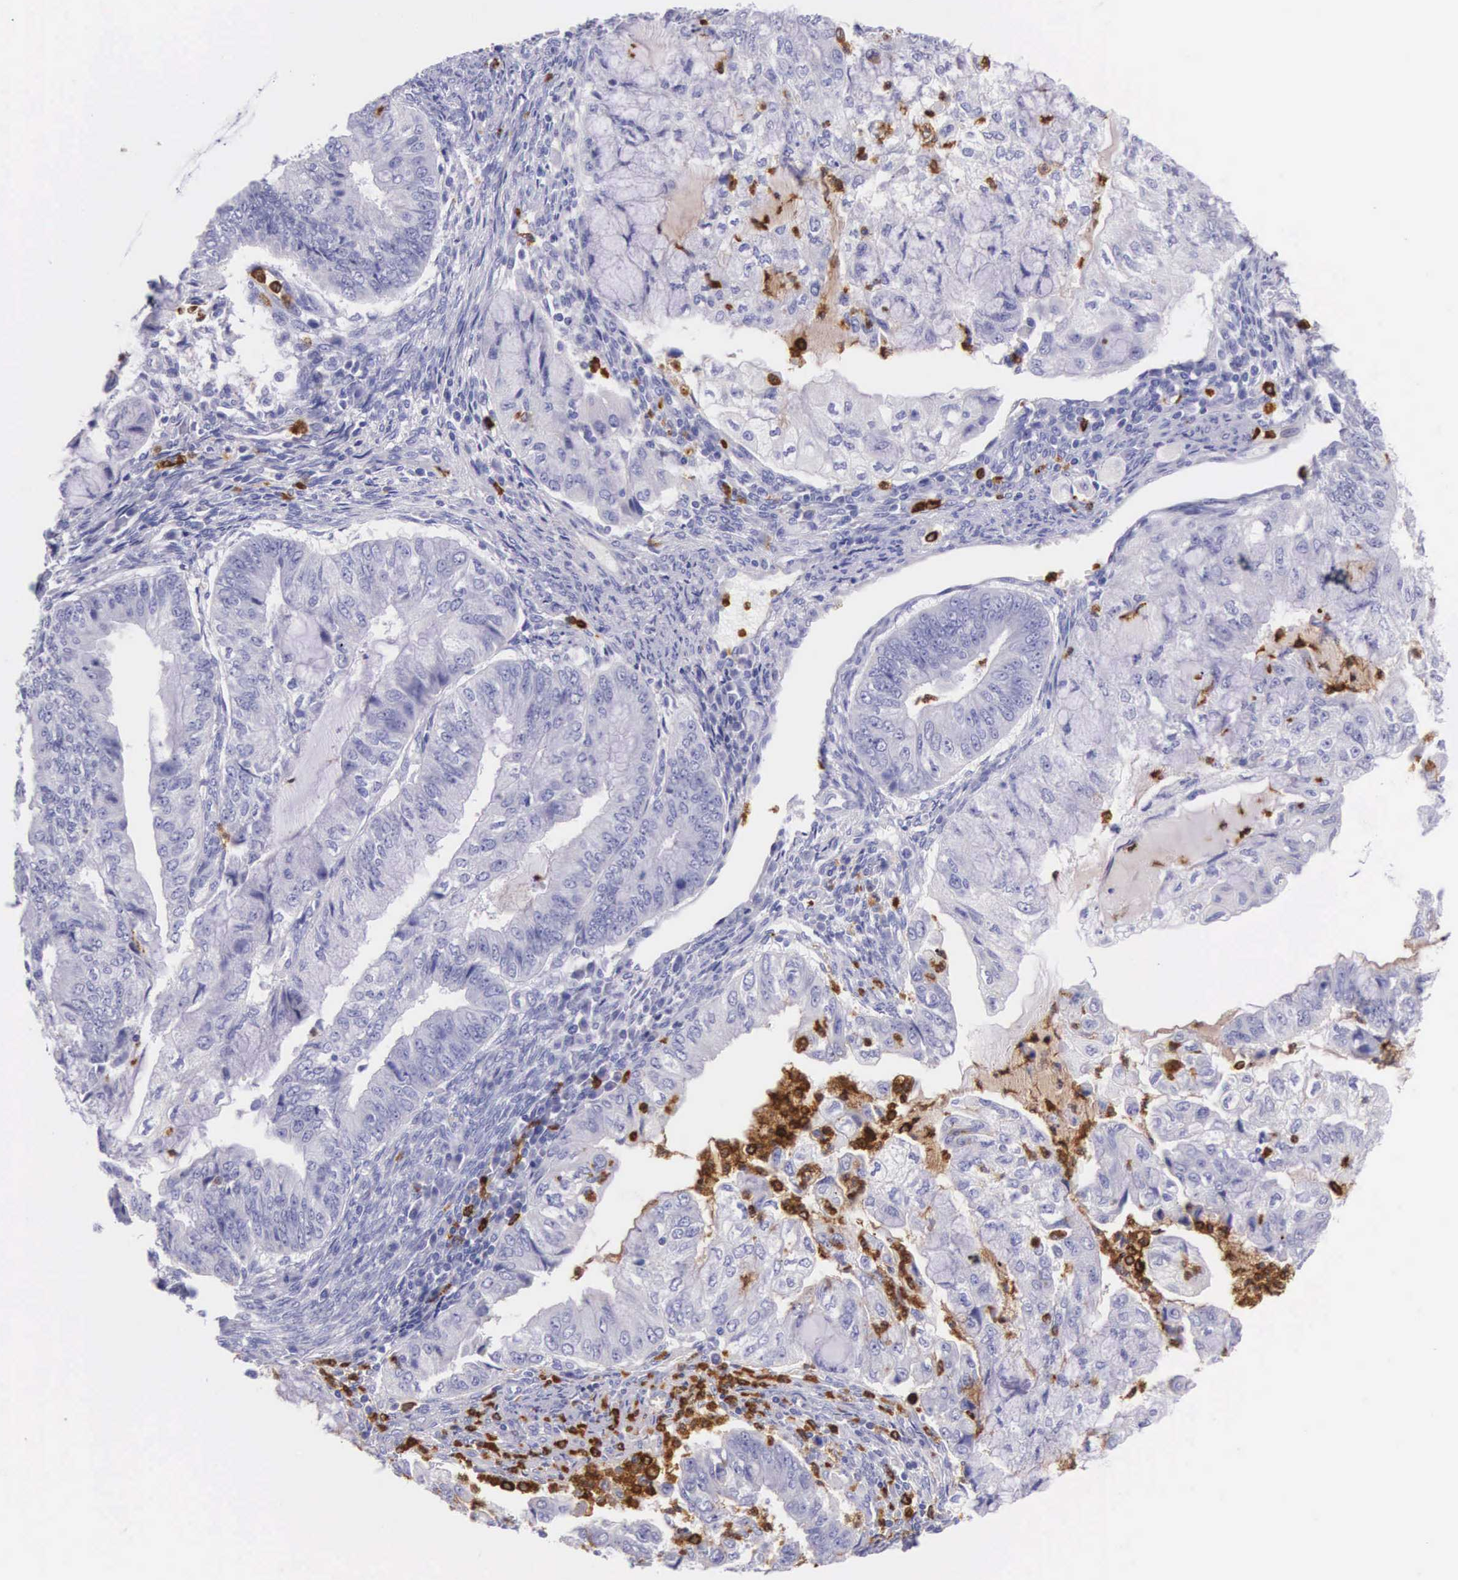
{"staining": {"intensity": "negative", "quantity": "none", "location": "none"}, "tissue": "endometrial cancer", "cell_type": "Tumor cells", "image_type": "cancer", "snomed": [{"axis": "morphology", "description": "Adenocarcinoma, NOS"}, {"axis": "topography", "description": "Endometrium"}], "caption": "Endometrial cancer (adenocarcinoma) was stained to show a protein in brown. There is no significant positivity in tumor cells. (DAB (3,3'-diaminobenzidine) IHC with hematoxylin counter stain).", "gene": "FCN1", "patient": {"sex": "female", "age": 75}}